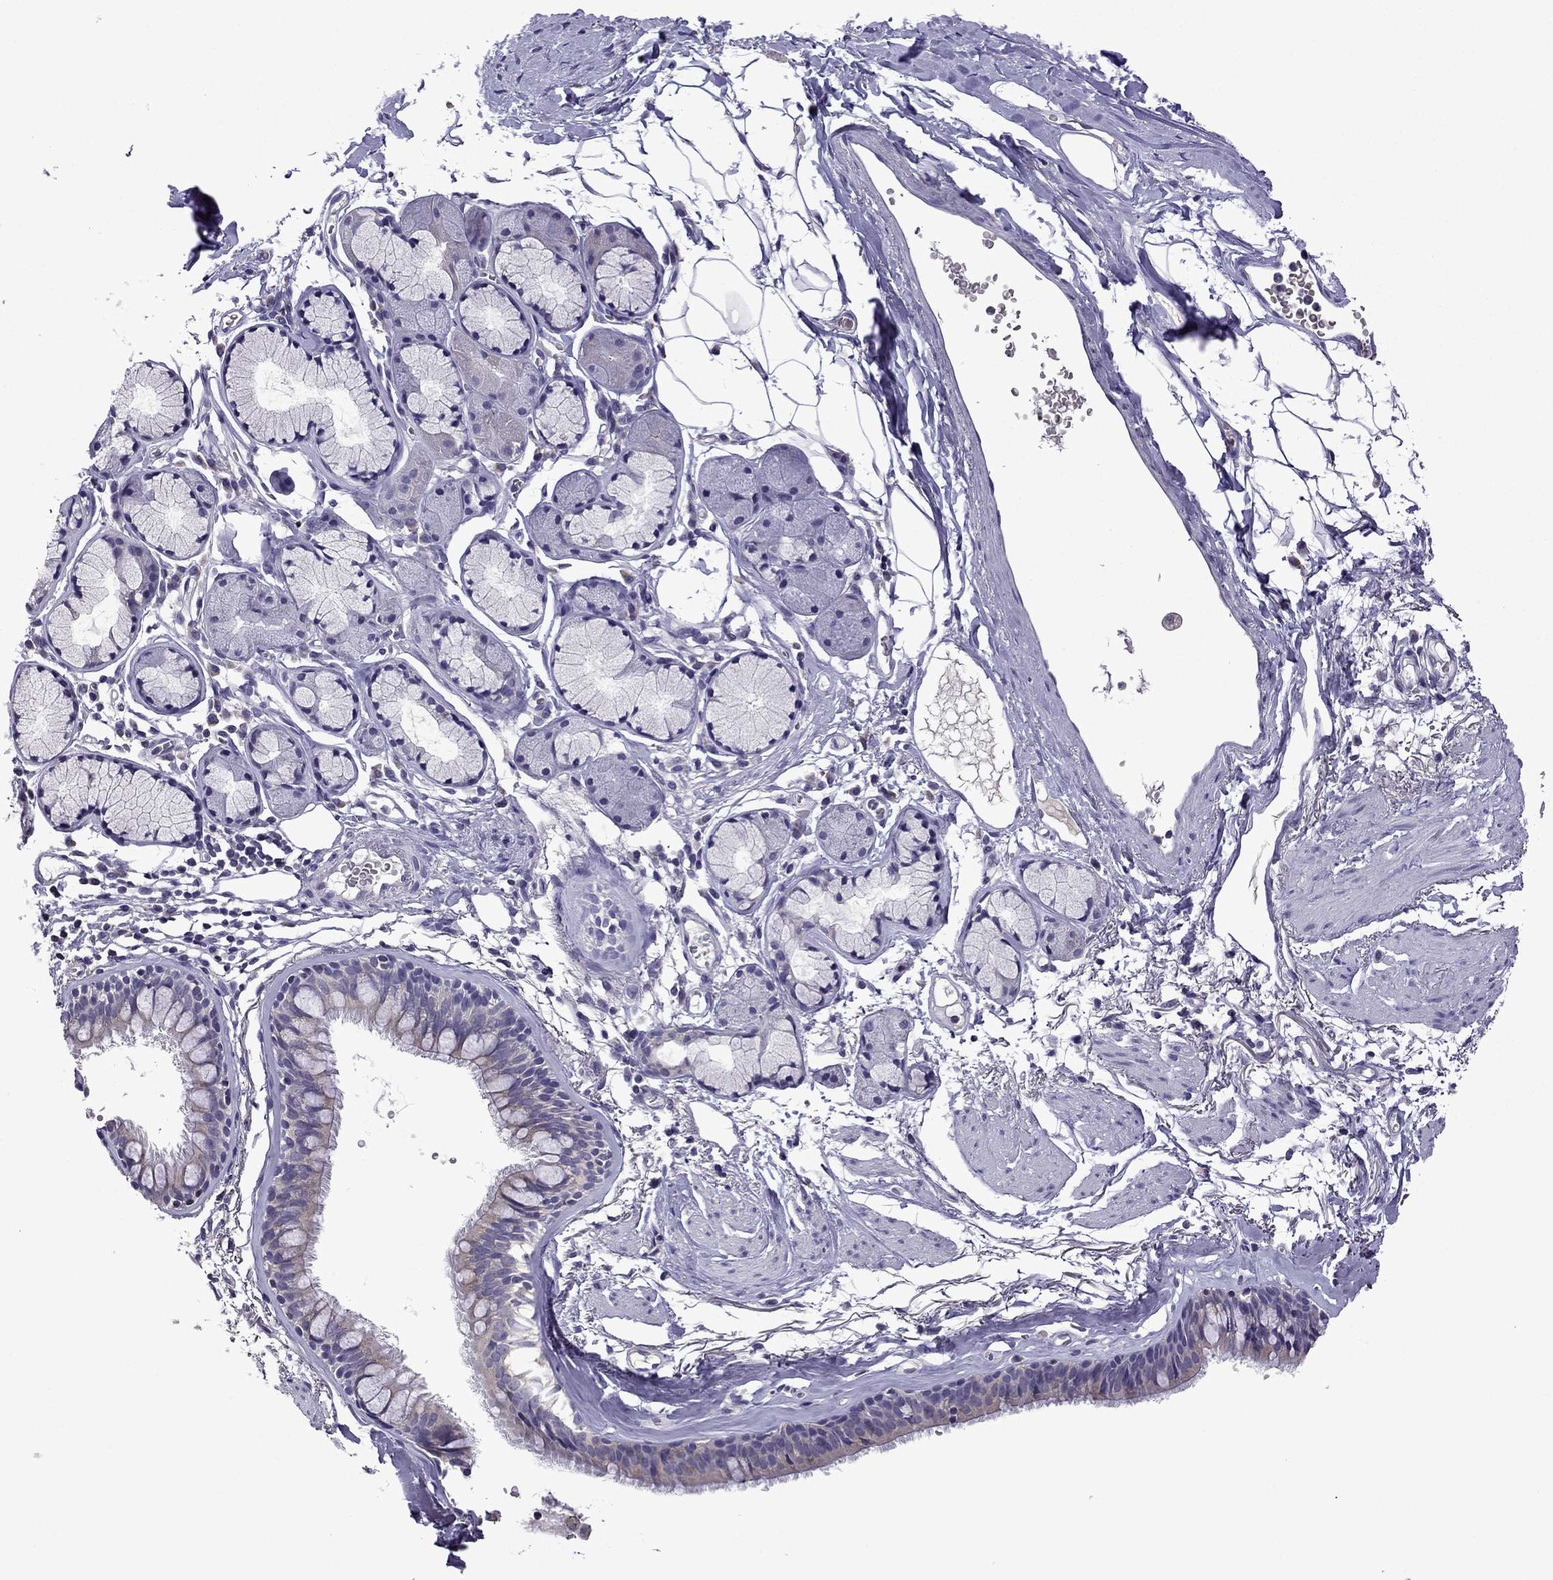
{"staining": {"intensity": "negative", "quantity": "none", "location": "none"}, "tissue": "bronchus", "cell_type": "Respiratory epithelial cells", "image_type": "normal", "snomed": [{"axis": "morphology", "description": "Normal tissue, NOS"}, {"axis": "morphology", "description": "Squamous cell carcinoma, NOS"}, {"axis": "topography", "description": "Cartilage tissue"}, {"axis": "topography", "description": "Bronchus"}], "caption": "High power microscopy micrograph of an IHC image of normal bronchus, revealing no significant positivity in respiratory epithelial cells.", "gene": "TTN", "patient": {"sex": "male", "age": 72}}